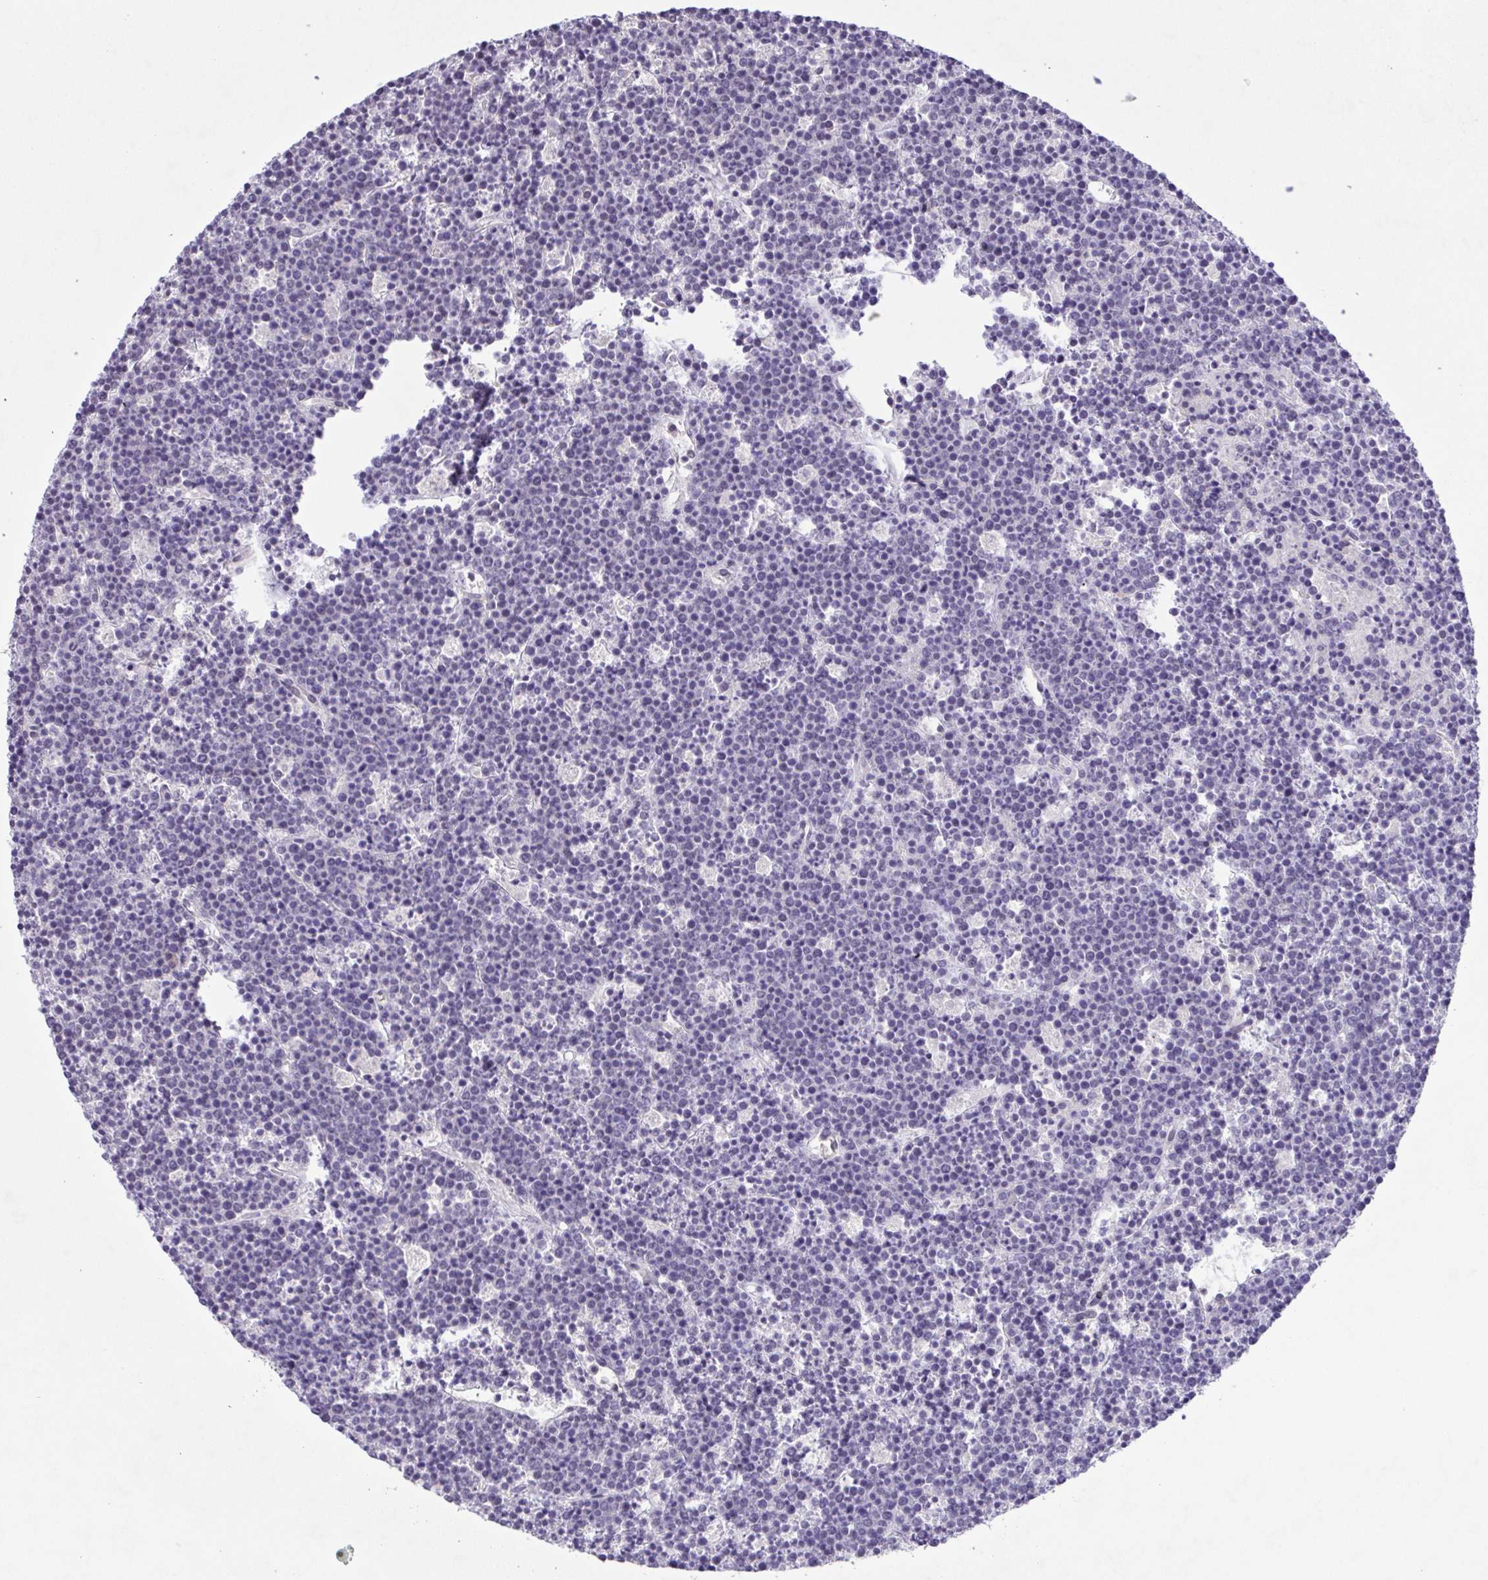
{"staining": {"intensity": "negative", "quantity": "none", "location": "none"}, "tissue": "lymphoma", "cell_type": "Tumor cells", "image_type": "cancer", "snomed": [{"axis": "morphology", "description": "Malignant lymphoma, non-Hodgkin's type, High grade"}, {"axis": "topography", "description": "Ovary"}], "caption": "Tumor cells show no significant positivity in lymphoma.", "gene": "IL1RN", "patient": {"sex": "female", "age": 56}}